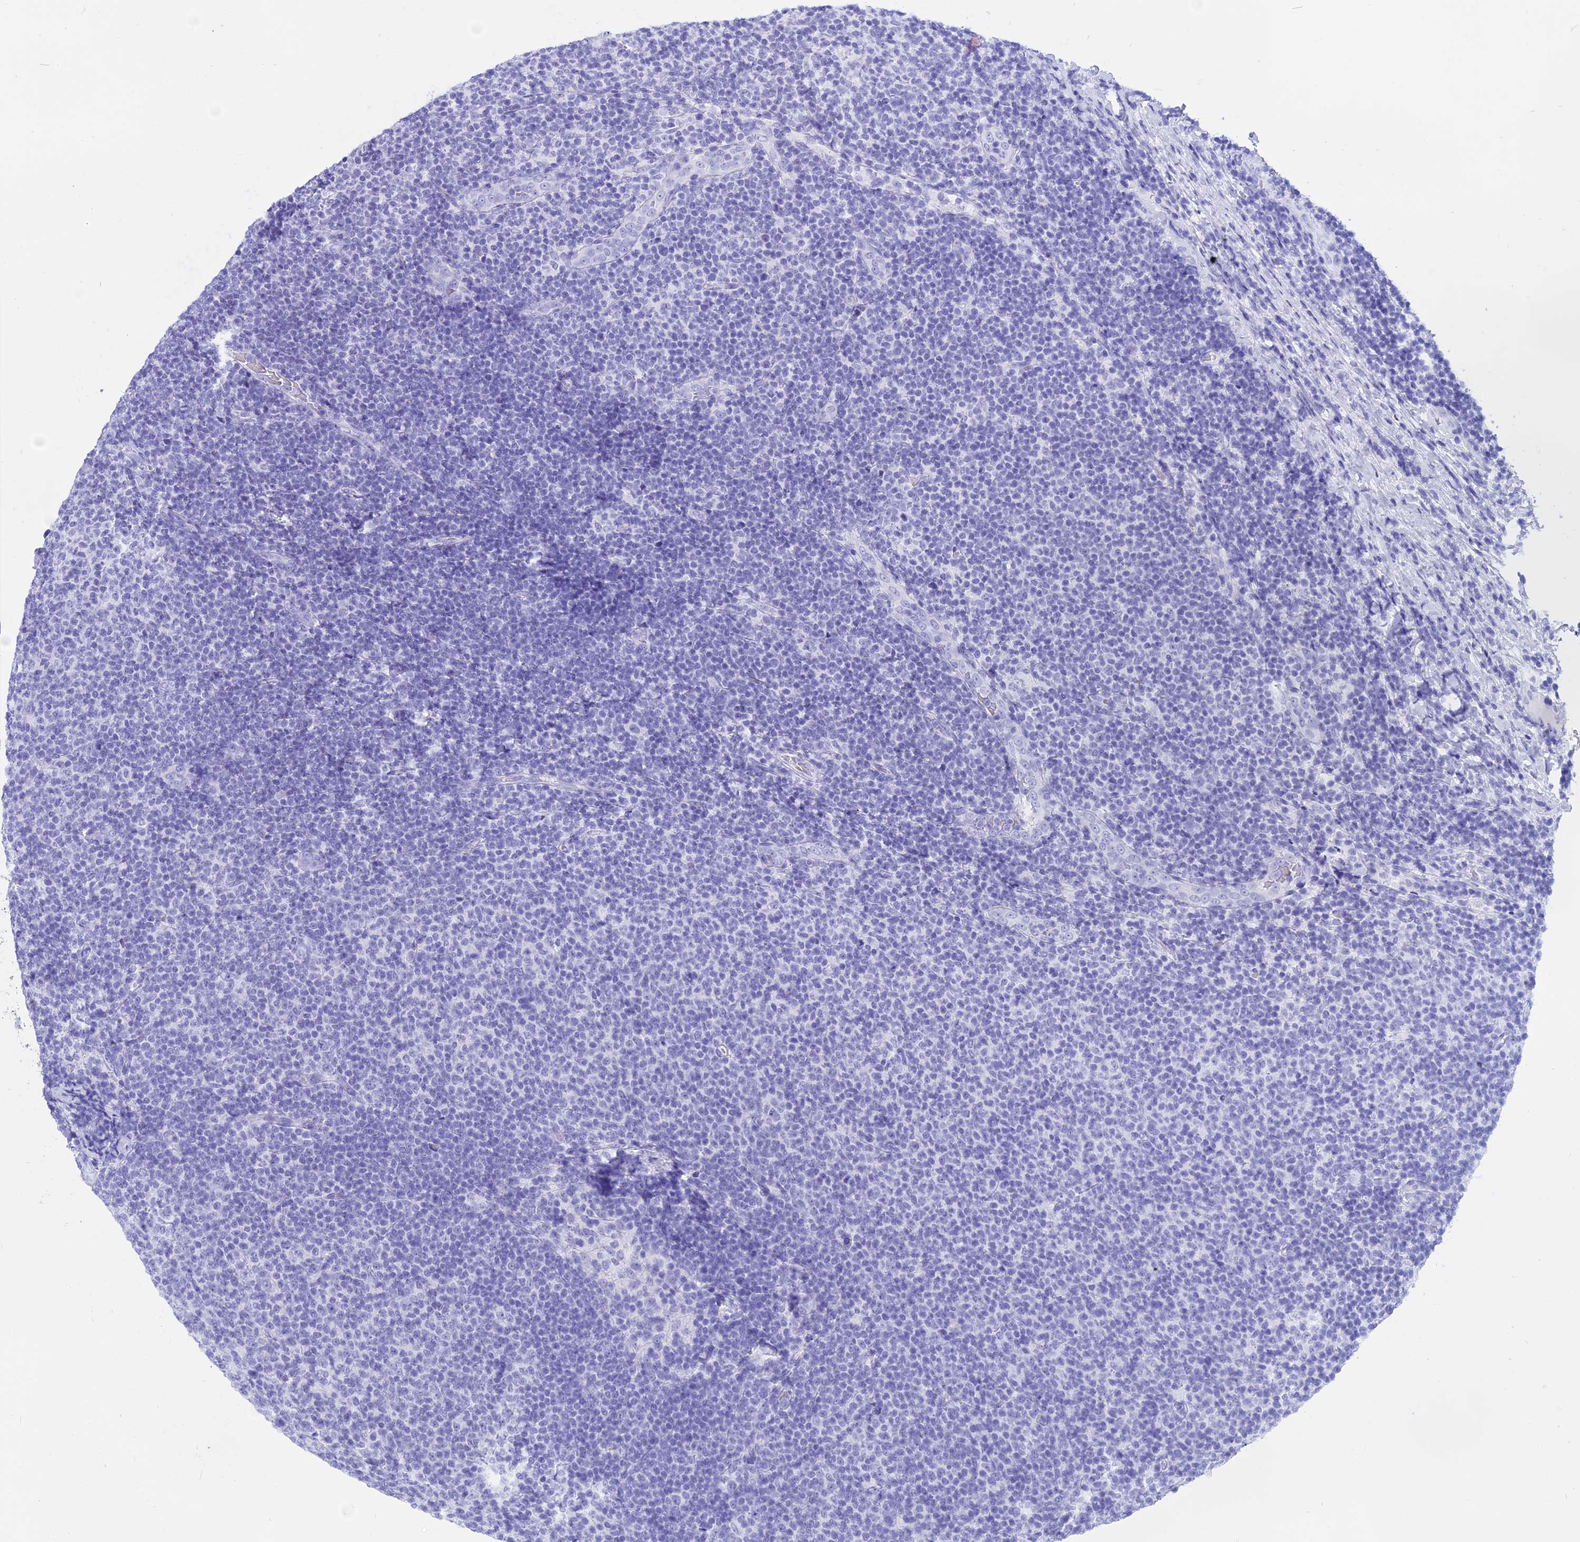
{"staining": {"intensity": "negative", "quantity": "none", "location": "none"}, "tissue": "lymphoma", "cell_type": "Tumor cells", "image_type": "cancer", "snomed": [{"axis": "morphology", "description": "Malignant lymphoma, non-Hodgkin's type, Low grade"}, {"axis": "topography", "description": "Lymph node"}], "caption": "IHC histopathology image of low-grade malignant lymphoma, non-Hodgkin's type stained for a protein (brown), which demonstrates no positivity in tumor cells.", "gene": "ISCA1", "patient": {"sex": "male", "age": 66}}